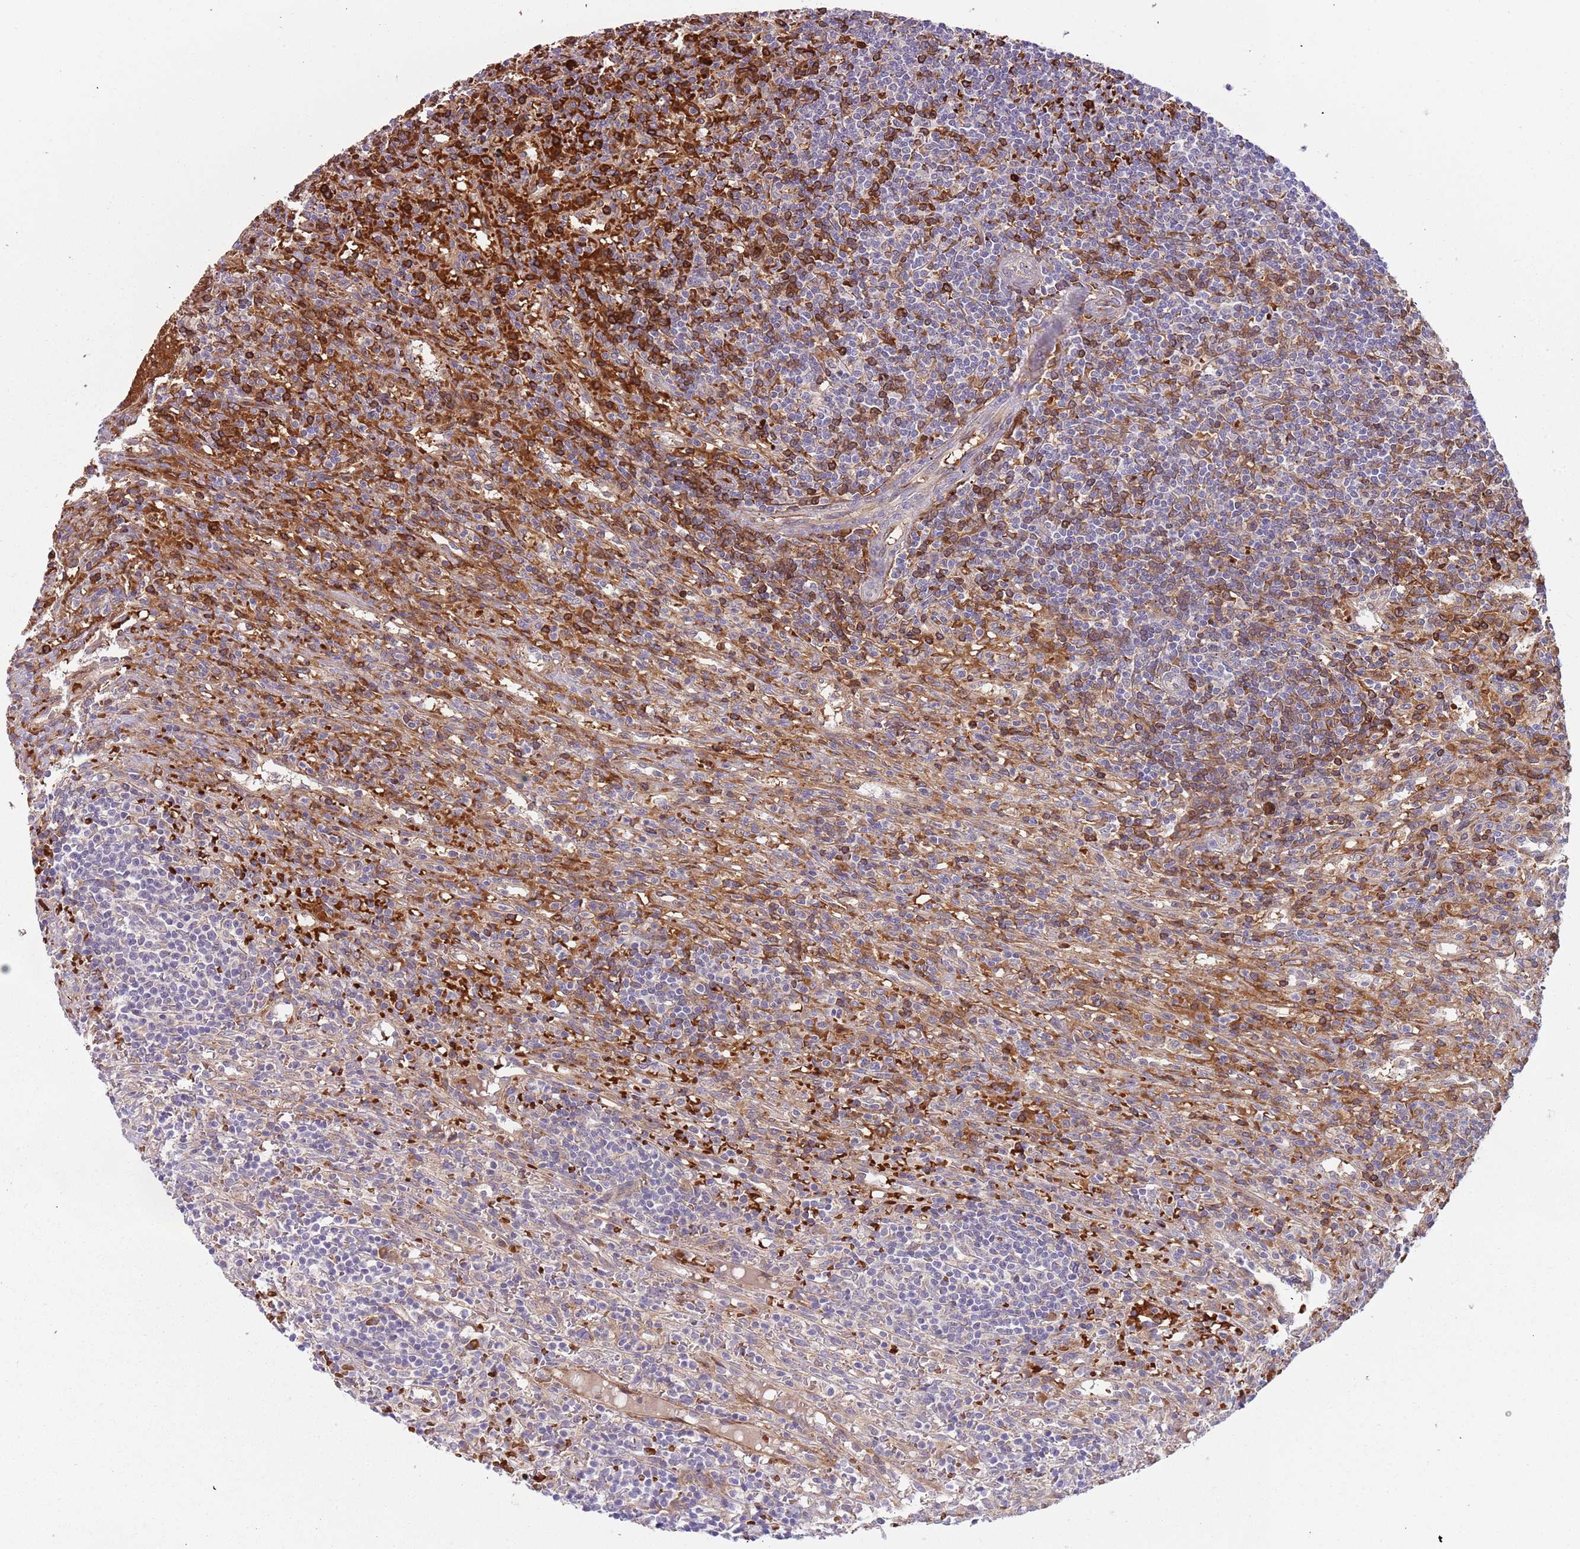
{"staining": {"intensity": "moderate", "quantity": "<25%", "location": "cytoplasmic/membranous,nuclear"}, "tissue": "lymphoma", "cell_type": "Tumor cells", "image_type": "cancer", "snomed": [{"axis": "morphology", "description": "Malignant lymphoma, non-Hodgkin's type, Low grade"}, {"axis": "topography", "description": "Spleen"}], "caption": "IHC of malignant lymphoma, non-Hodgkin's type (low-grade) shows low levels of moderate cytoplasmic/membranous and nuclear expression in approximately <25% of tumor cells. Using DAB (brown) and hematoxylin (blue) stains, captured at high magnification using brightfield microscopy.", "gene": "VWCE", "patient": {"sex": "male", "age": 76}}